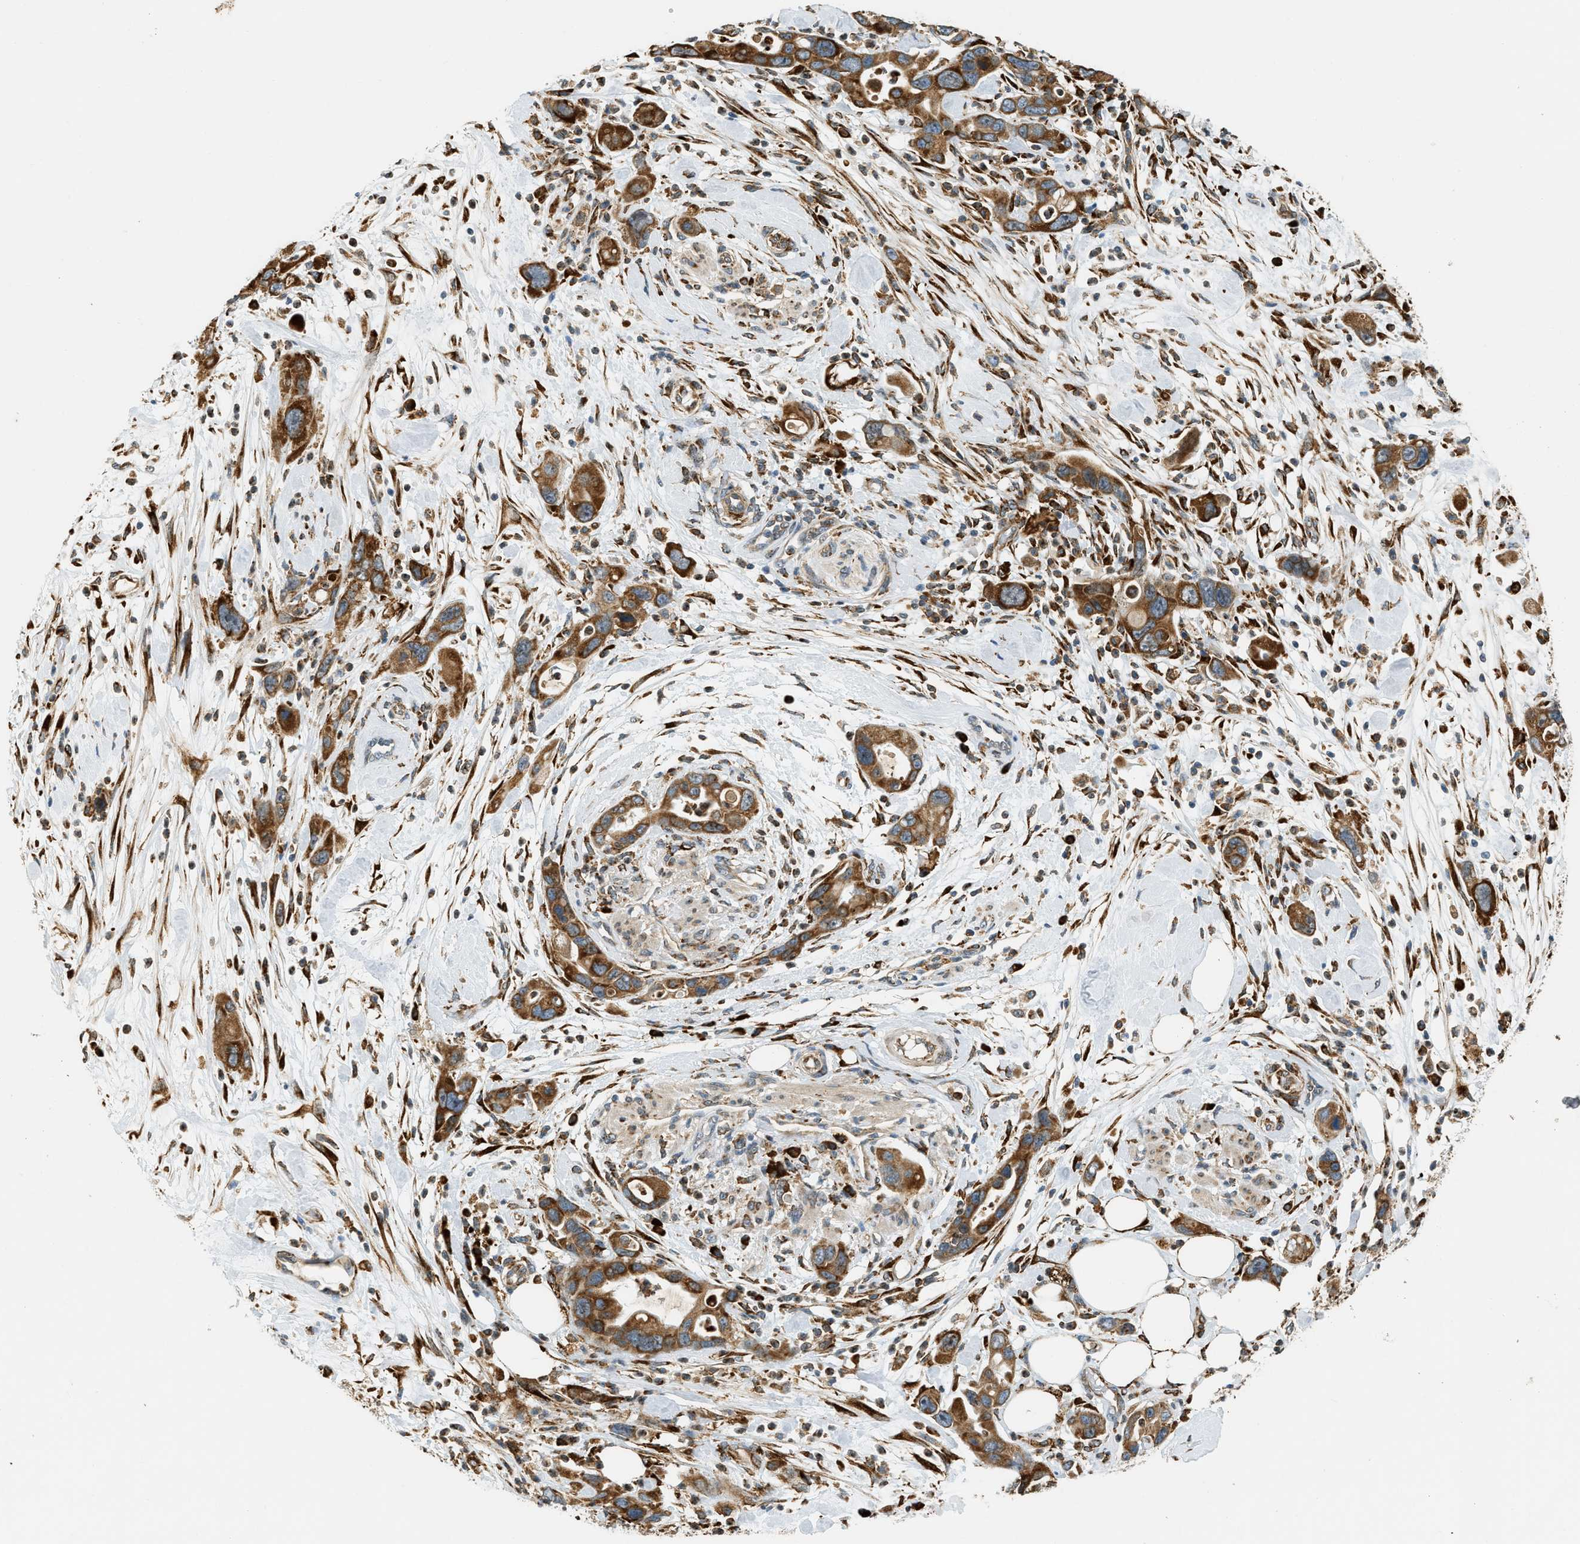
{"staining": {"intensity": "strong", "quantity": ">75%", "location": "cytoplasmic/membranous"}, "tissue": "pancreatic cancer", "cell_type": "Tumor cells", "image_type": "cancer", "snomed": [{"axis": "morphology", "description": "Normal tissue, NOS"}, {"axis": "morphology", "description": "Adenocarcinoma, NOS"}, {"axis": "topography", "description": "Pancreas"}], "caption": "IHC (DAB (3,3'-diaminobenzidine)) staining of adenocarcinoma (pancreatic) shows strong cytoplasmic/membranous protein expression in about >75% of tumor cells.", "gene": "SEMA4D", "patient": {"sex": "female", "age": 71}}